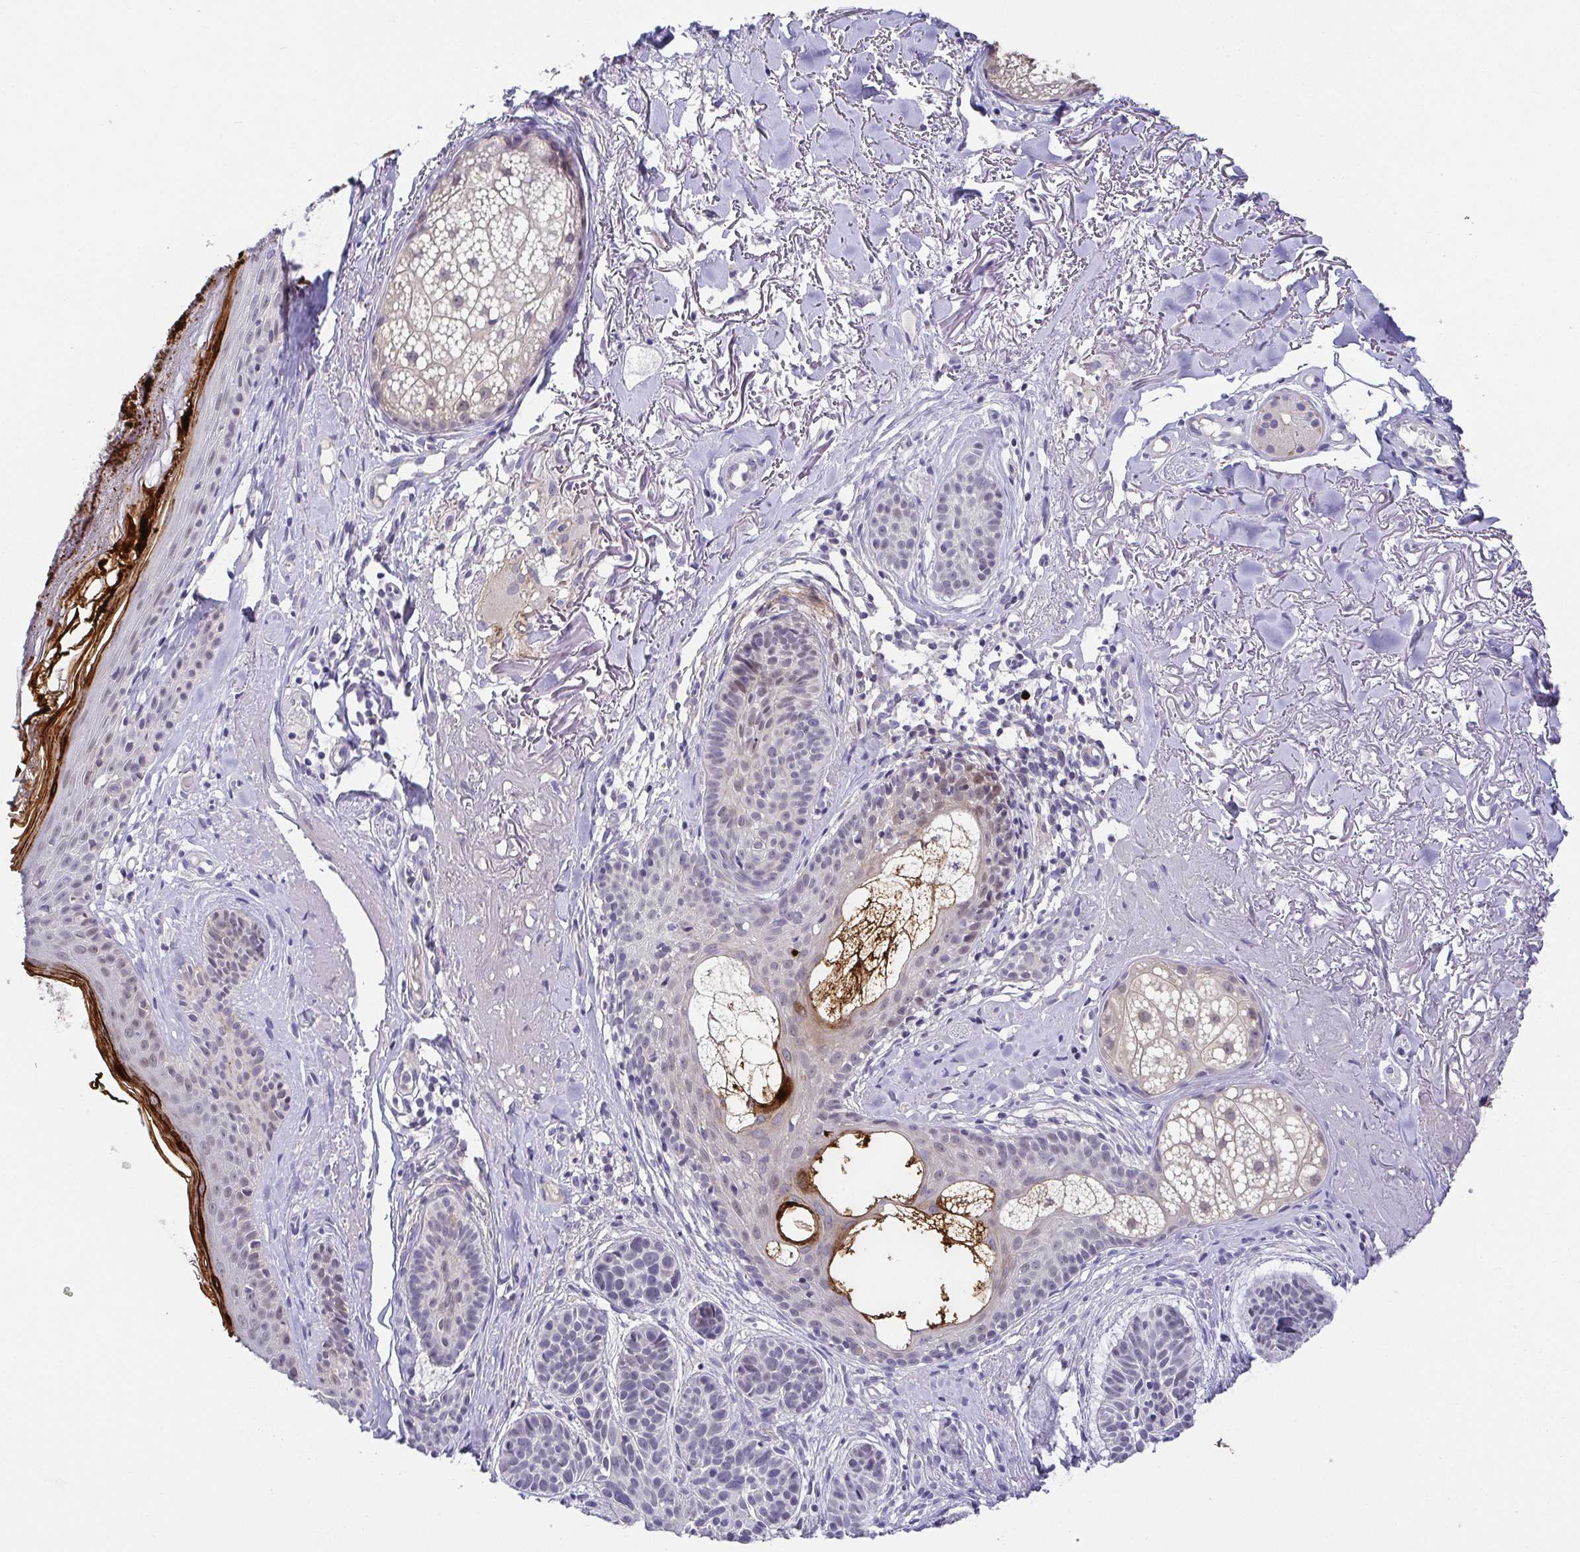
{"staining": {"intensity": "negative", "quantity": "none", "location": "none"}, "tissue": "skin cancer", "cell_type": "Tumor cells", "image_type": "cancer", "snomed": [{"axis": "morphology", "description": "Basal cell carcinoma"}, {"axis": "topography", "description": "Skin"}], "caption": "Immunohistochemistry (IHC) of human skin basal cell carcinoma shows no staining in tumor cells.", "gene": "RNASE7", "patient": {"sex": "male", "age": 78}}